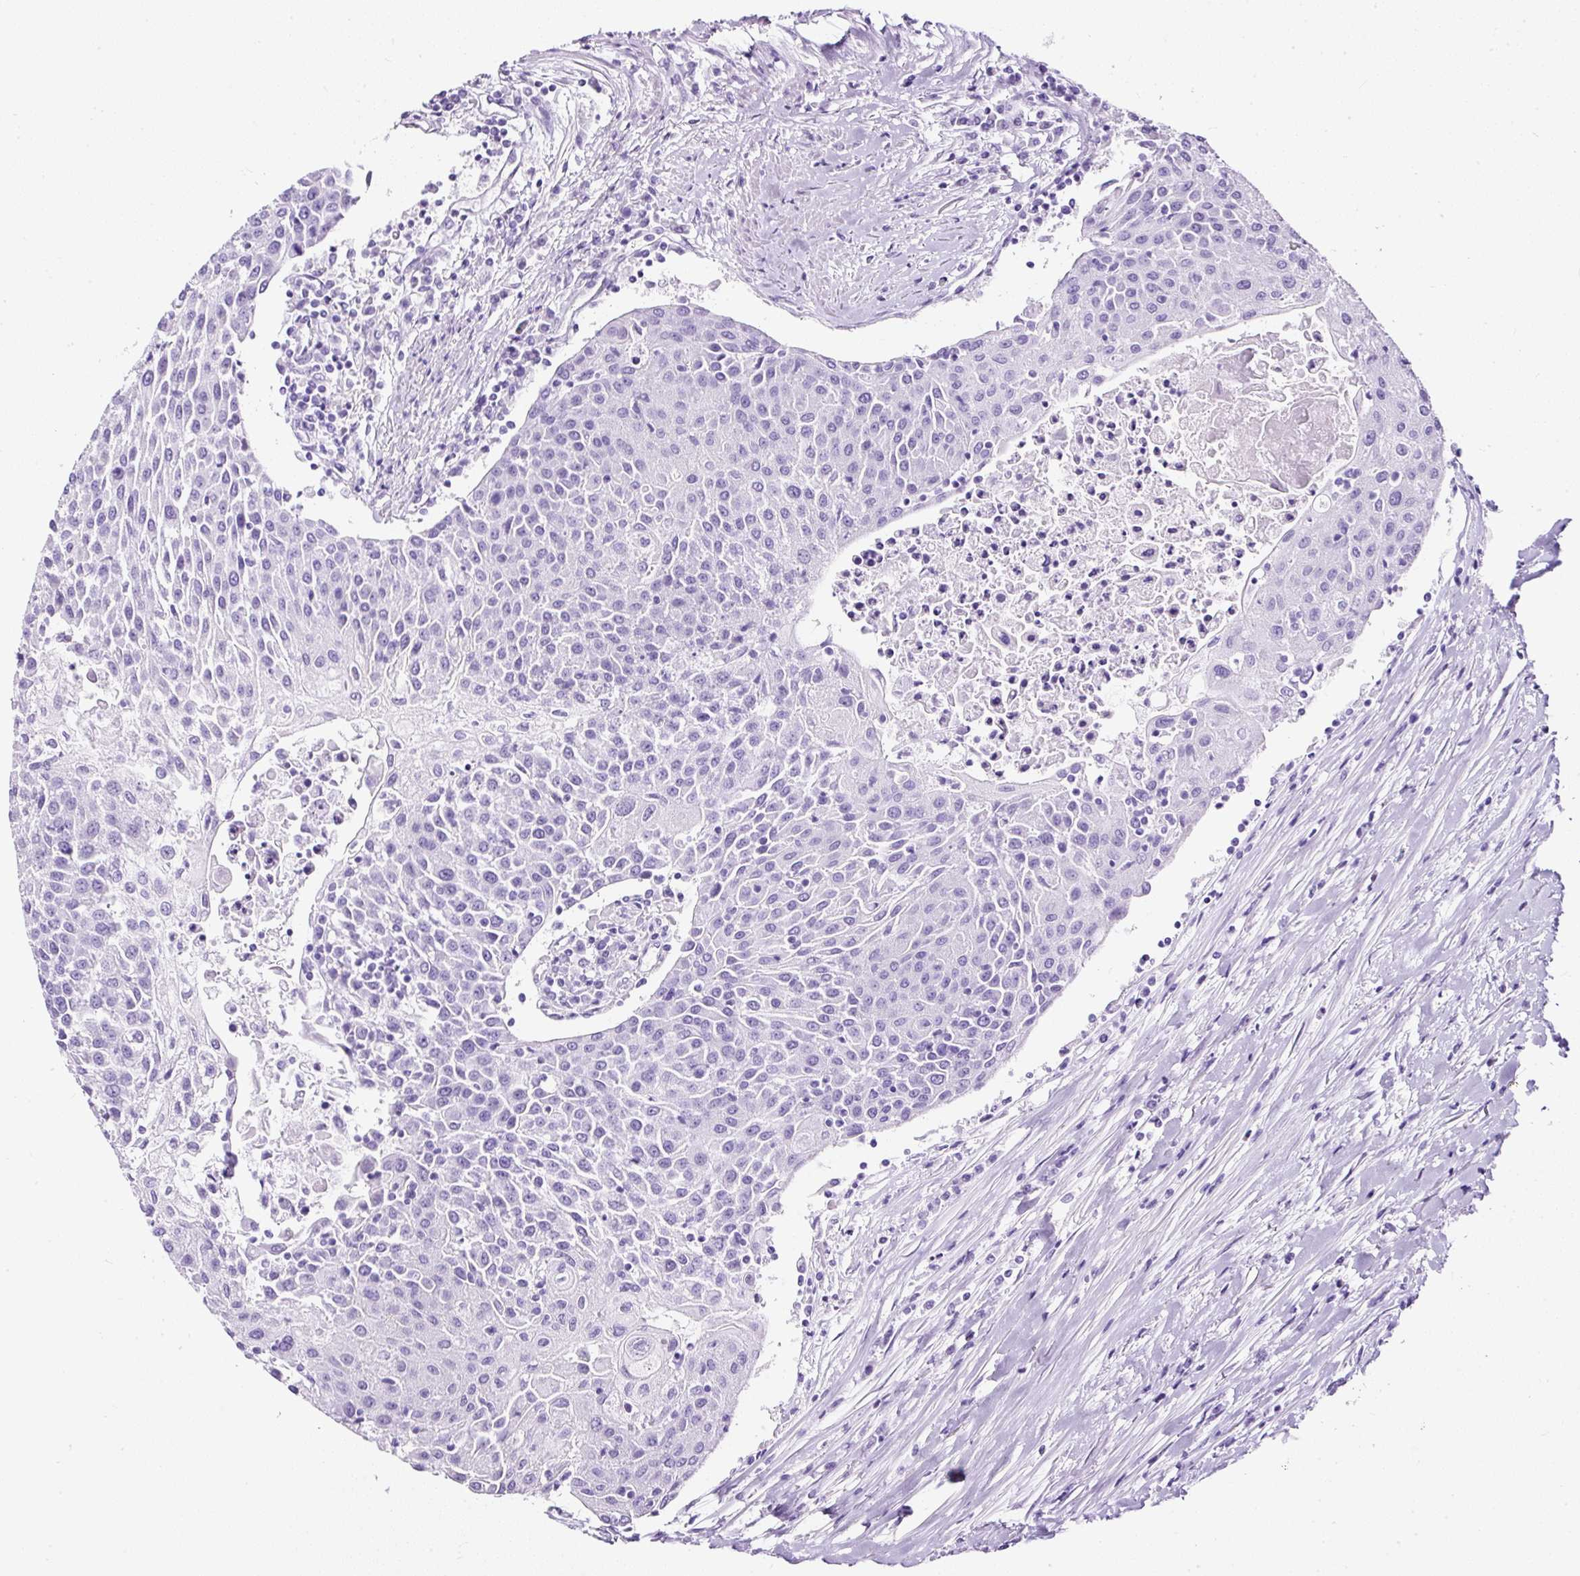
{"staining": {"intensity": "negative", "quantity": "none", "location": "none"}, "tissue": "urothelial cancer", "cell_type": "Tumor cells", "image_type": "cancer", "snomed": [{"axis": "morphology", "description": "Urothelial carcinoma, High grade"}, {"axis": "topography", "description": "Urinary bladder"}], "caption": "This is a micrograph of immunohistochemistry (IHC) staining of urothelial carcinoma (high-grade), which shows no positivity in tumor cells. Nuclei are stained in blue.", "gene": "NTS", "patient": {"sex": "female", "age": 85}}